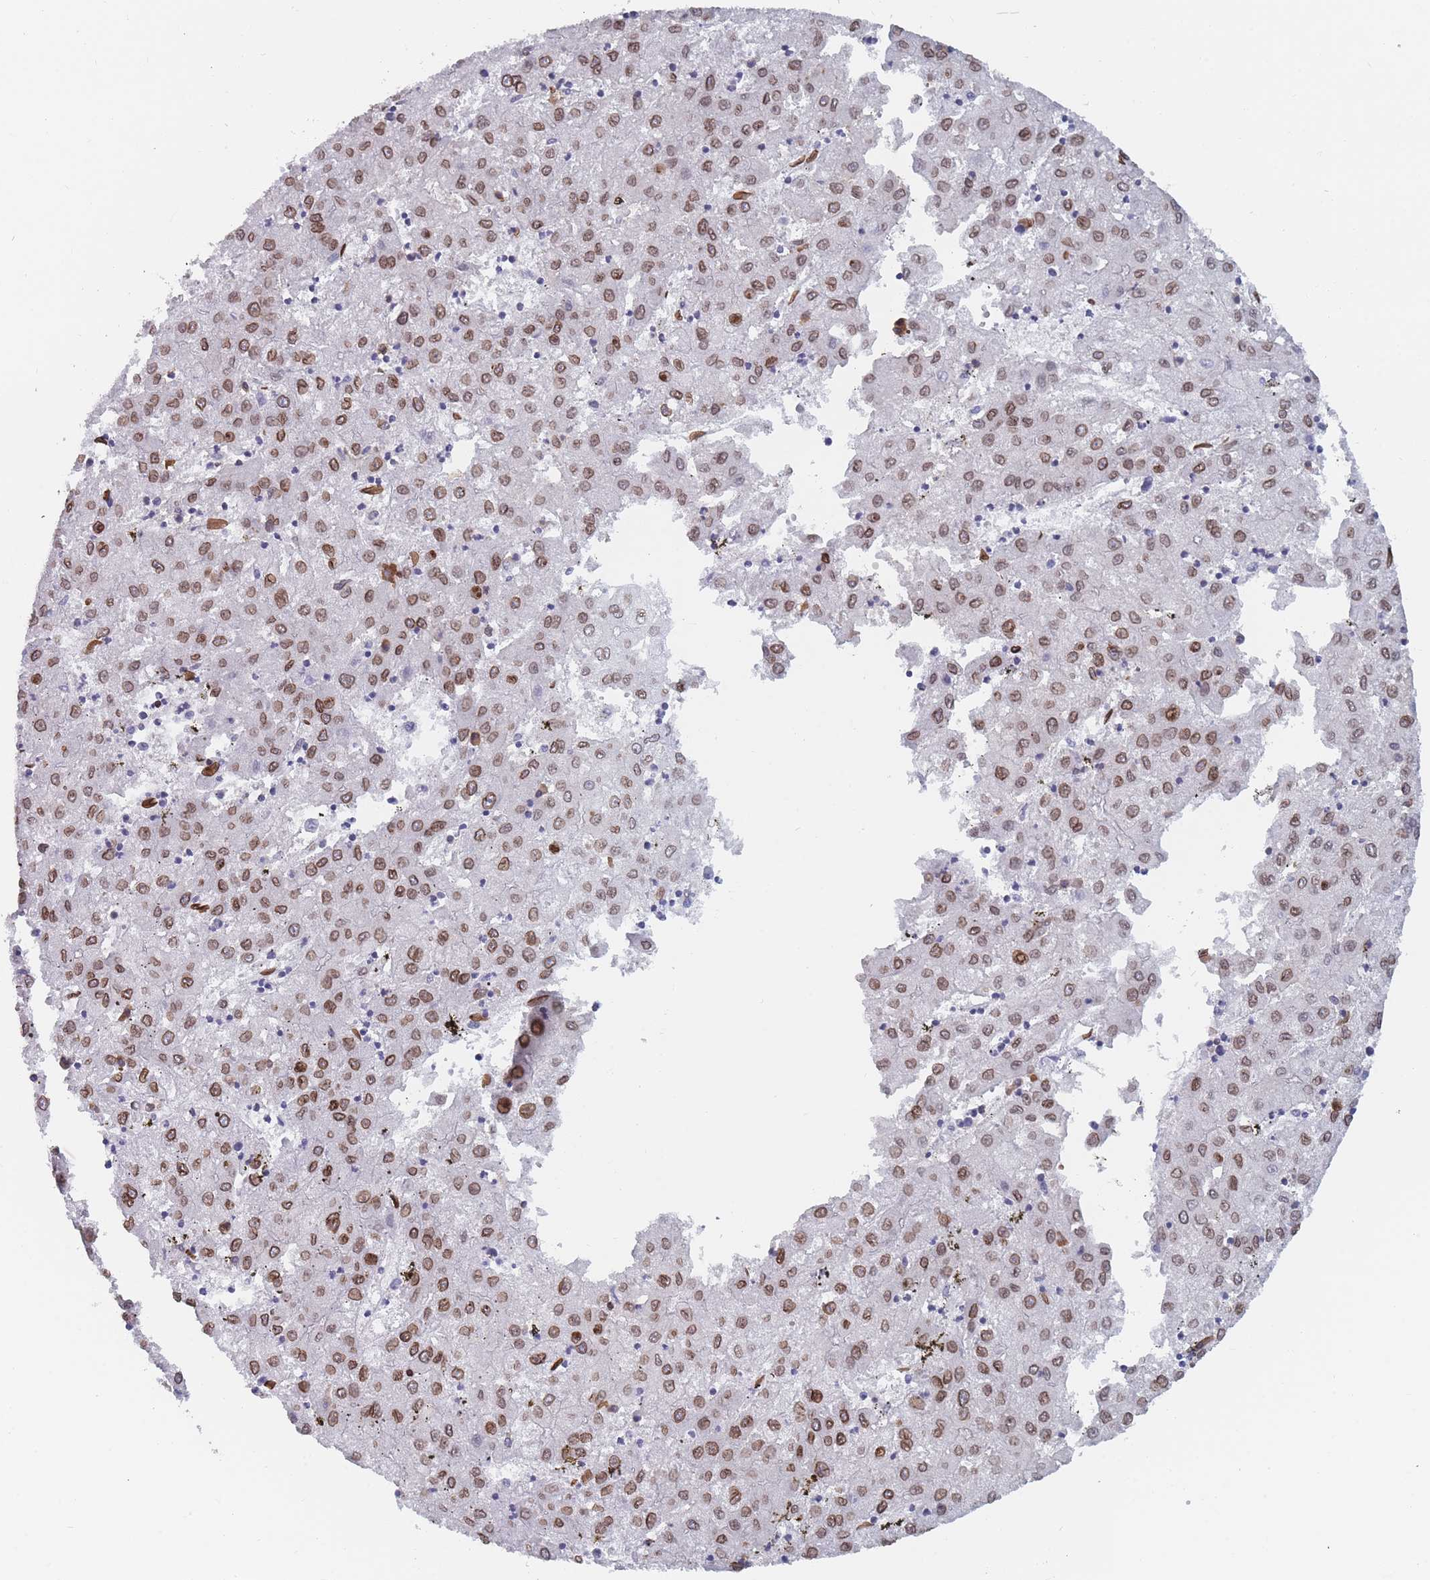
{"staining": {"intensity": "moderate", "quantity": ">75%", "location": "cytoplasmic/membranous,nuclear"}, "tissue": "liver cancer", "cell_type": "Tumor cells", "image_type": "cancer", "snomed": [{"axis": "morphology", "description": "Carcinoma, Hepatocellular, NOS"}, {"axis": "topography", "description": "Liver"}], "caption": "An immunohistochemistry photomicrograph of tumor tissue is shown. Protein staining in brown shows moderate cytoplasmic/membranous and nuclear positivity in hepatocellular carcinoma (liver) within tumor cells. (IHC, brightfield microscopy, high magnification).", "gene": "ZBTB1", "patient": {"sex": "male", "age": 72}}